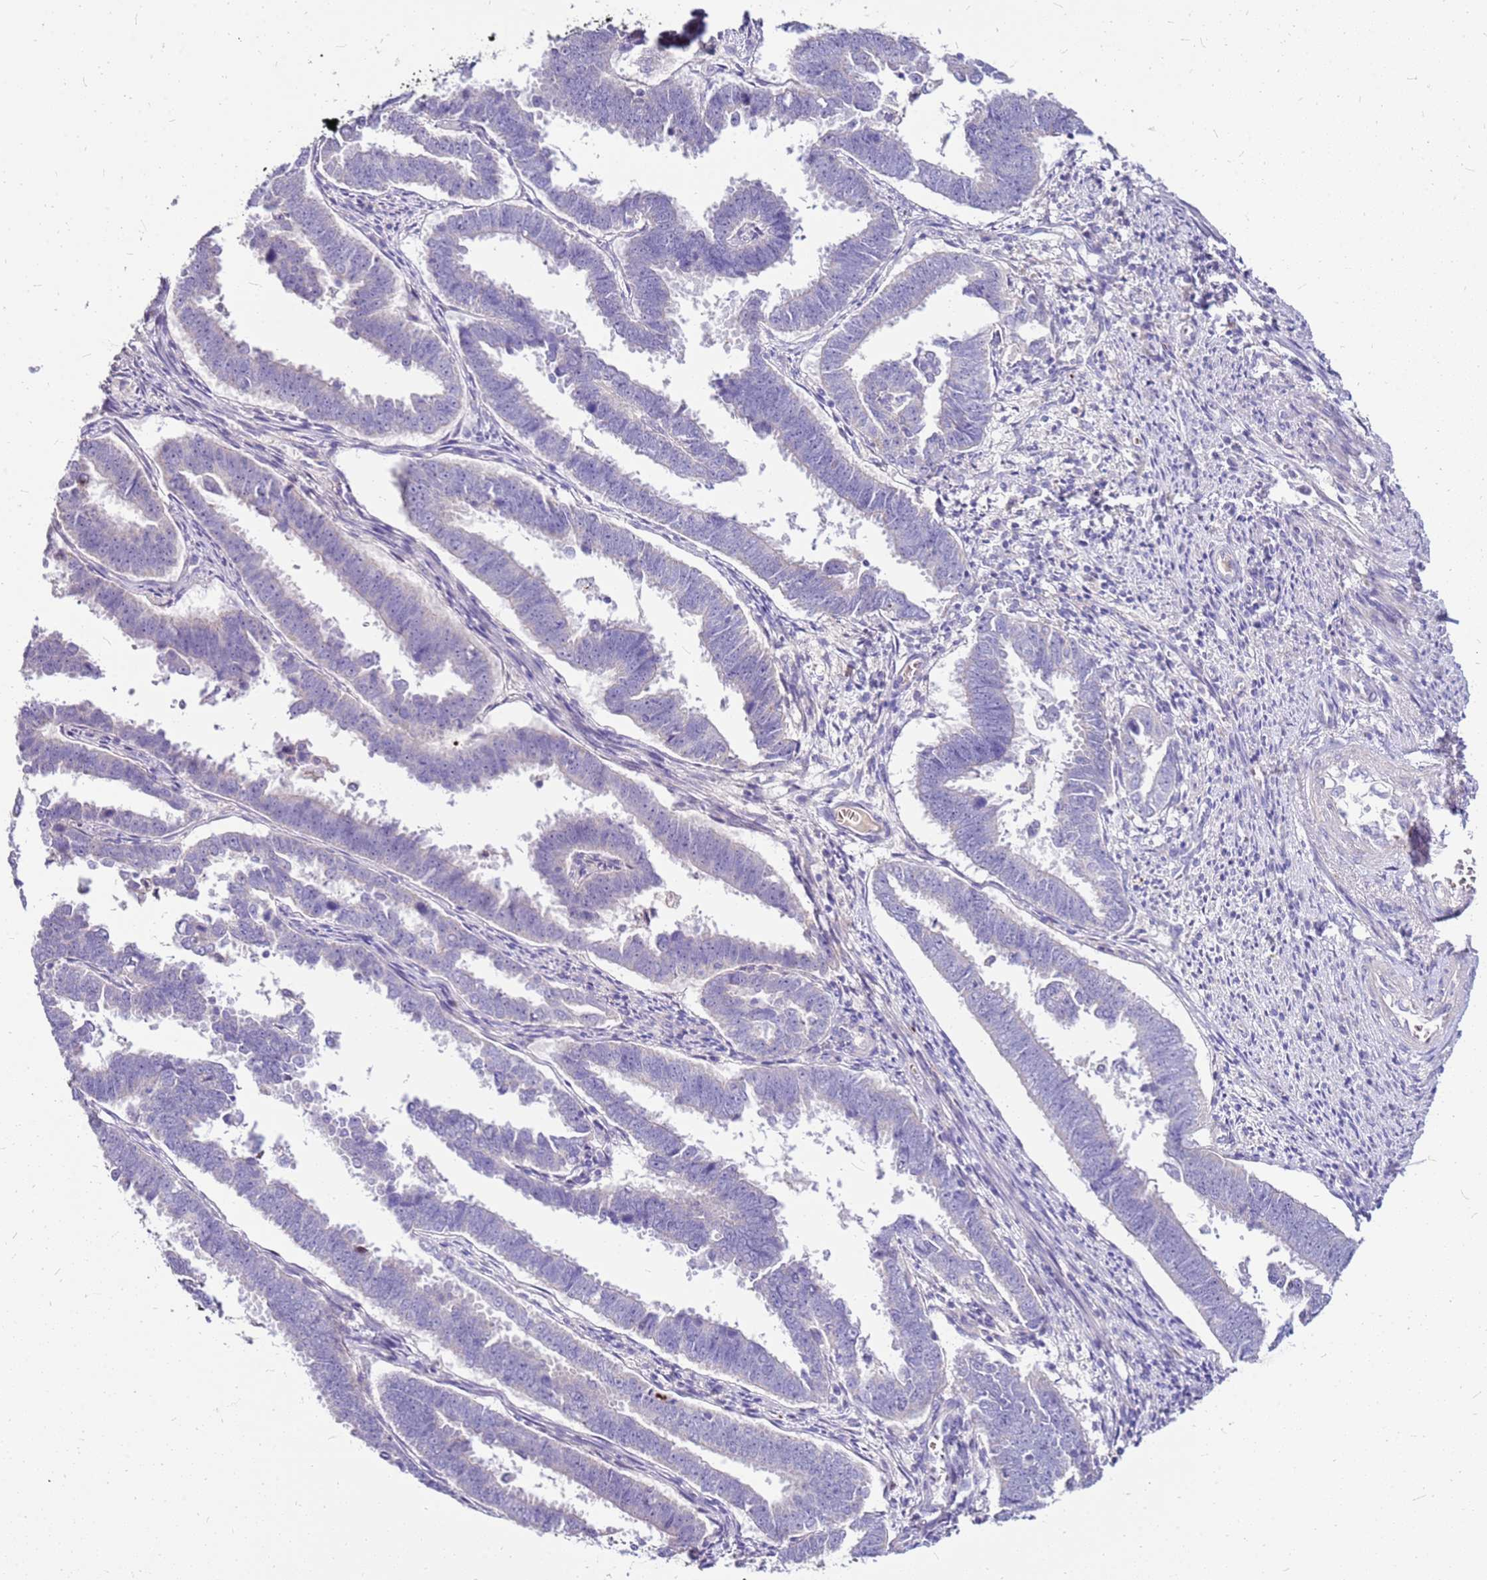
{"staining": {"intensity": "negative", "quantity": "none", "location": "none"}, "tissue": "endometrial cancer", "cell_type": "Tumor cells", "image_type": "cancer", "snomed": [{"axis": "morphology", "description": "Adenocarcinoma, NOS"}, {"axis": "topography", "description": "Endometrium"}], "caption": "The micrograph exhibits no significant staining in tumor cells of adenocarcinoma (endometrial).", "gene": "DCDC2B", "patient": {"sex": "female", "age": 75}}